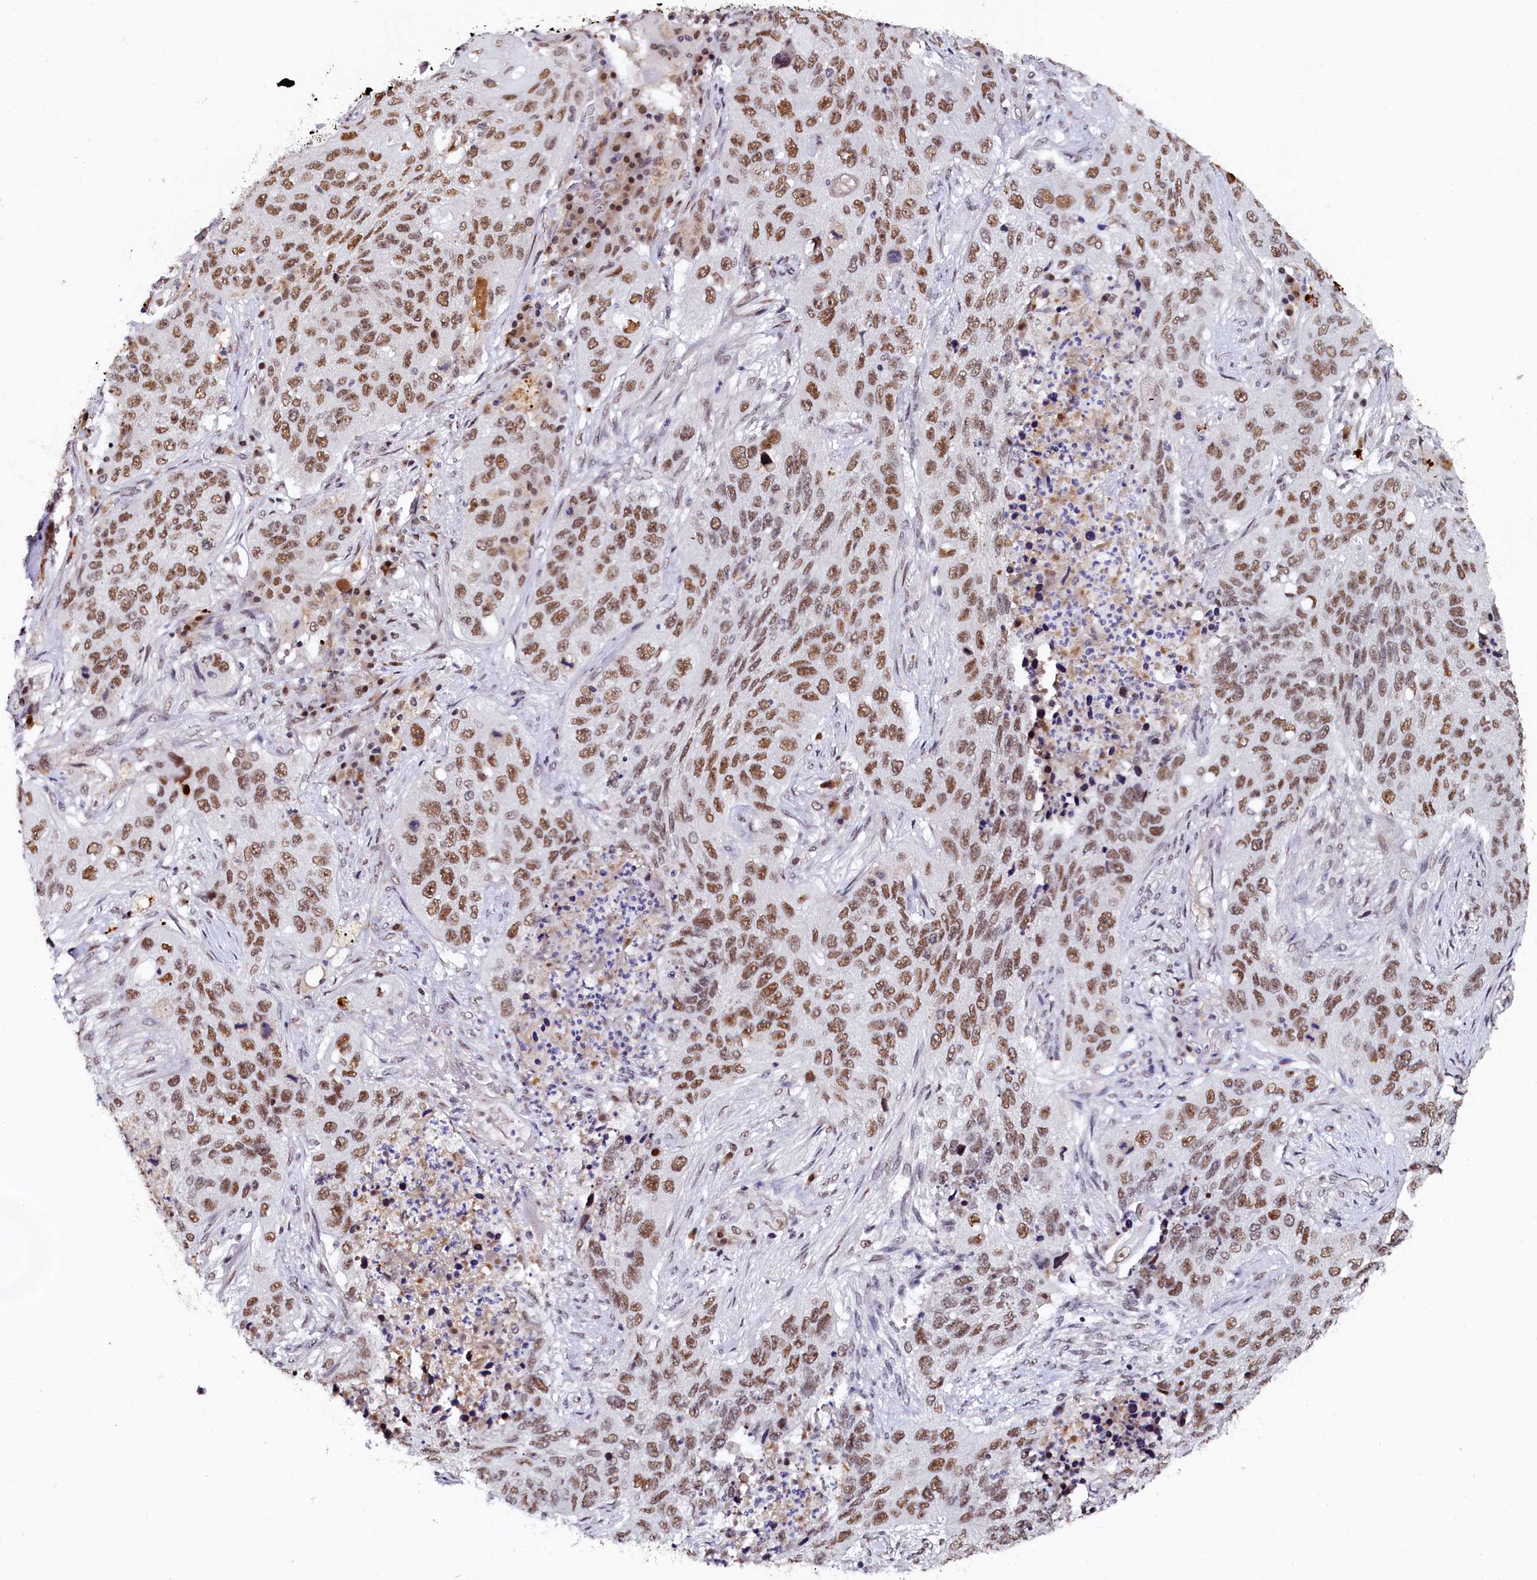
{"staining": {"intensity": "moderate", "quantity": ">75%", "location": "nuclear"}, "tissue": "lung cancer", "cell_type": "Tumor cells", "image_type": "cancer", "snomed": [{"axis": "morphology", "description": "Squamous cell carcinoma, NOS"}, {"axis": "topography", "description": "Lung"}], "caption": "Lung cancer stained with IHC reveals moderate nuclear expression in about >75% of tumor cells.", "gene": "INTS14", "patient": {"sex": "female", "age": 63}}